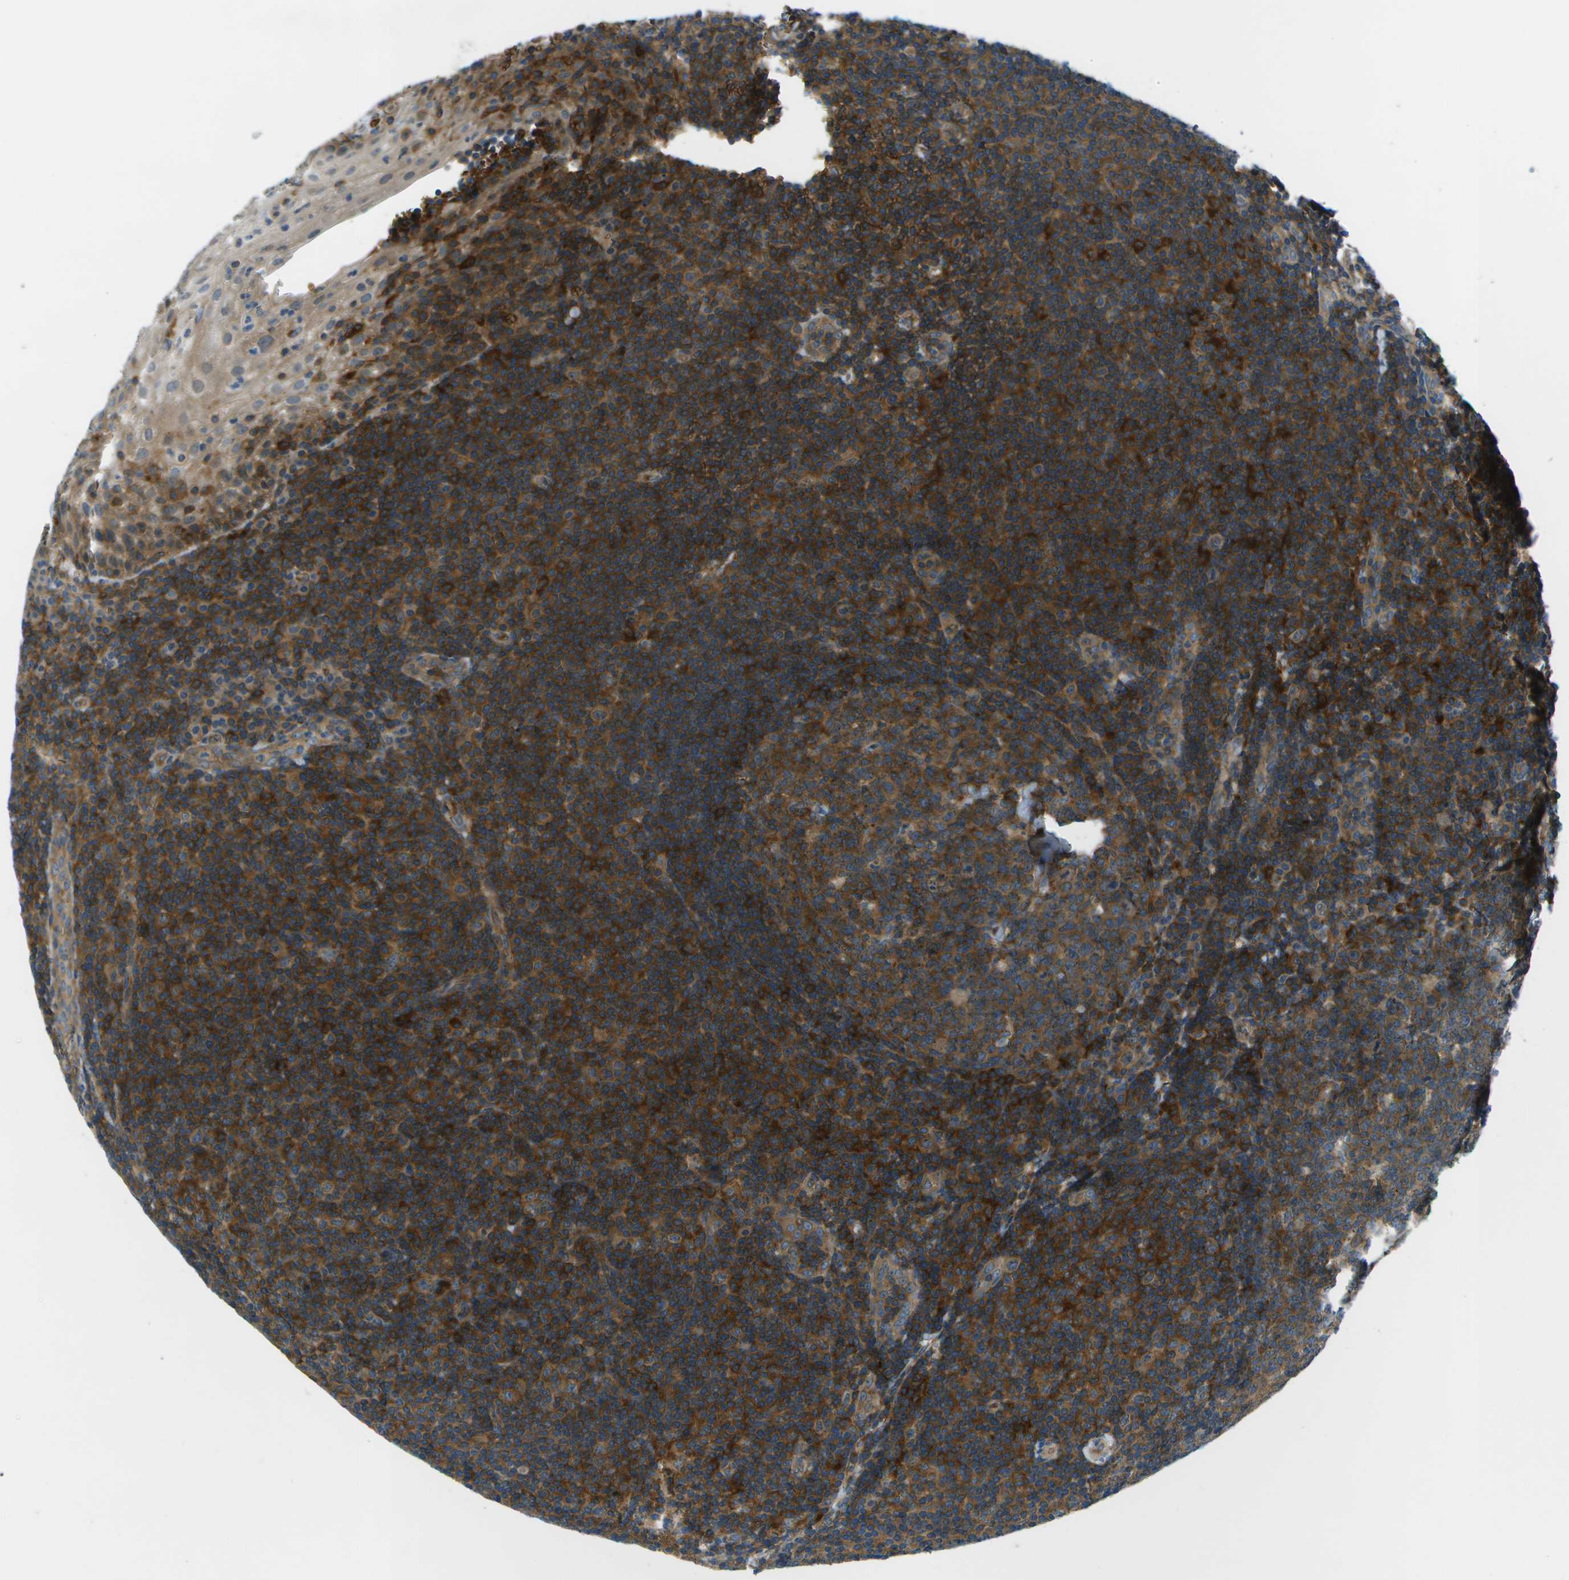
{"staining": {"intensity": "moderate", "quantity": ">75%", "location": "cytoplasmic/membranous"}, "tissue": "tonsil", "cell_type": "Germinal center cells", "image_type": "normal", "snomed": [{"axis": "morphology", "description": "Normal tissue, NOS"}, {"axis": "topography", "description": "Tonsil"}], "caption": "Tonsil stained with a brown dye demonstrates moderate cytoplasmic/membranous positive expression in approximately >75% of germinal center cells.", "gene": "CTIF", "patient": {"sex": "male", "age": 37}}